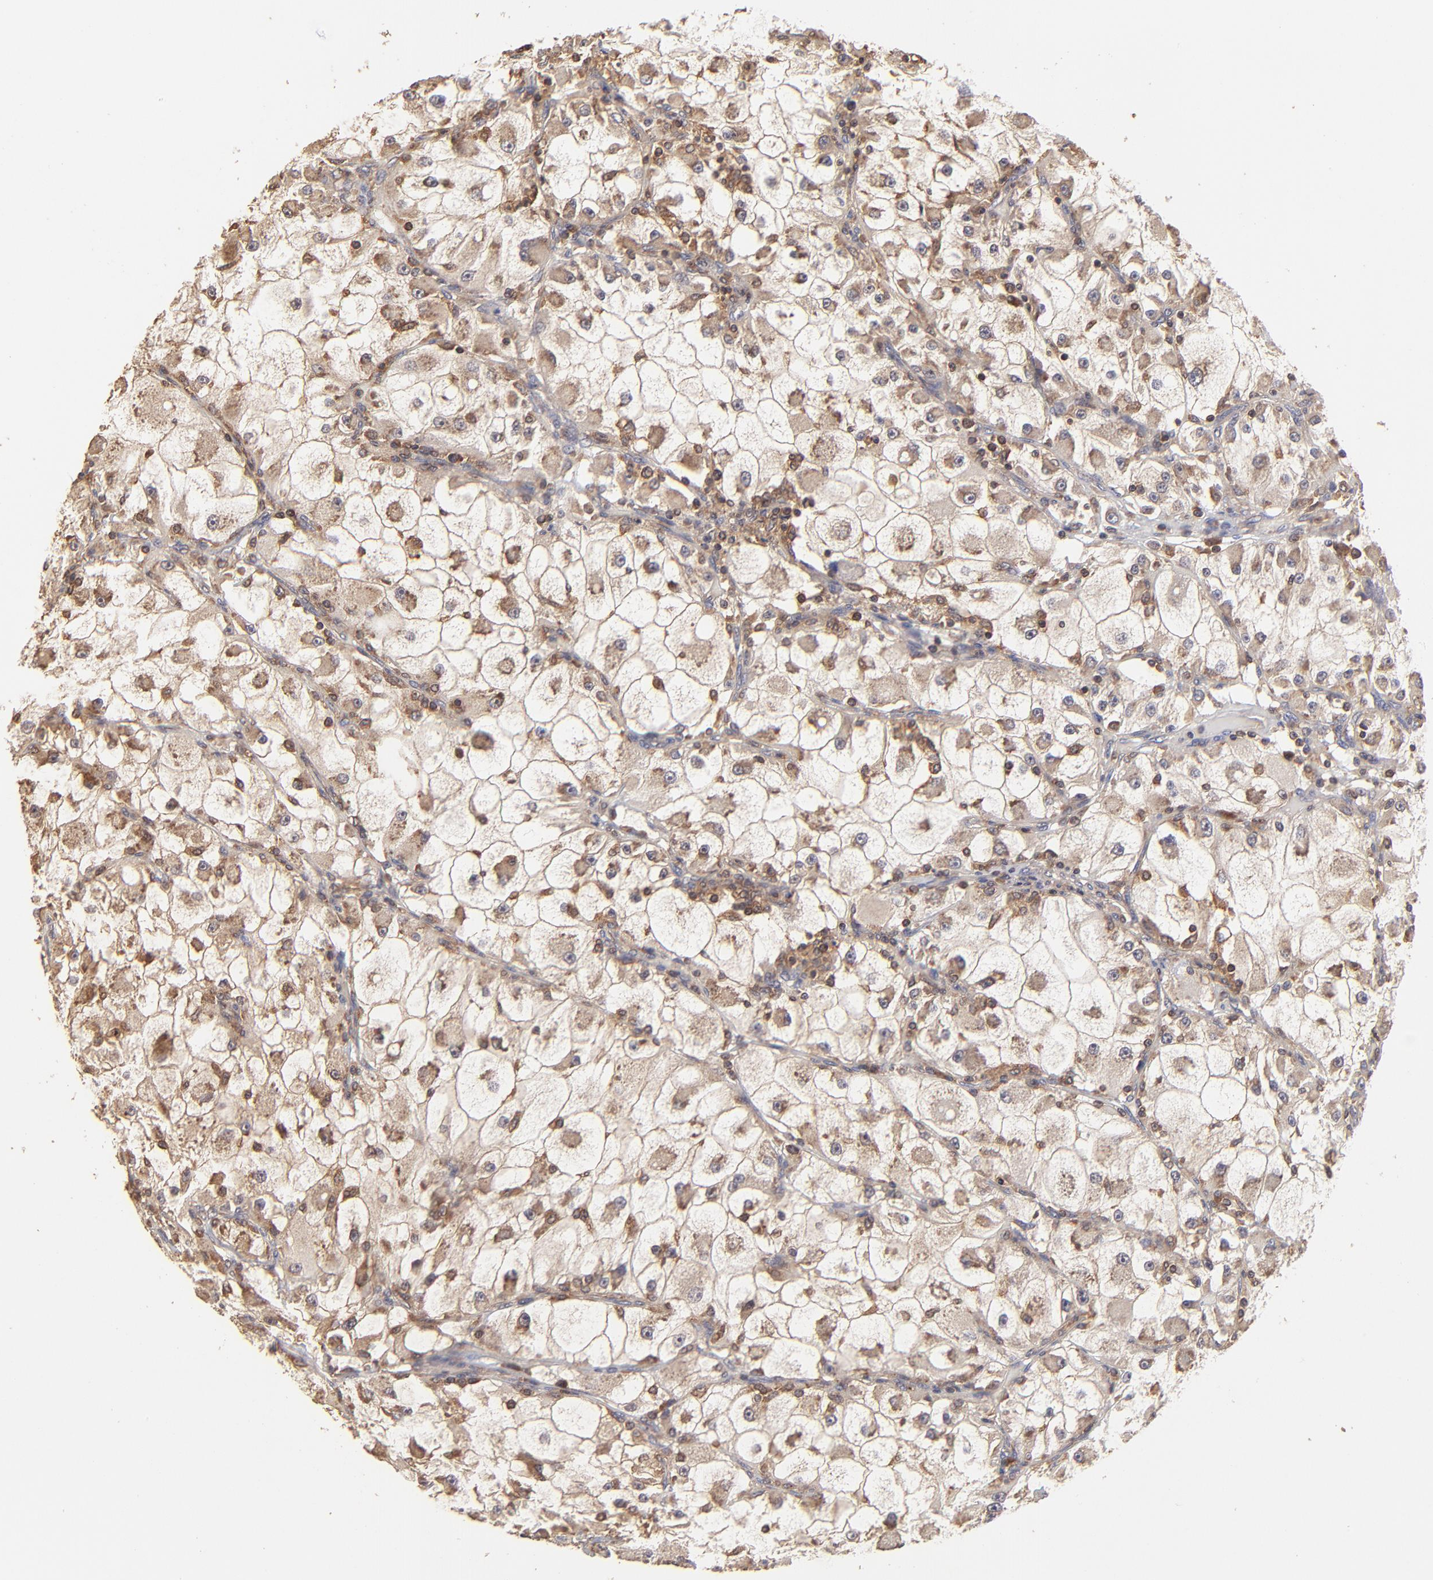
{"staining": {"intensity": "moderate", "quantity": ">75%", "location": "cytoplasmic/membranous,nuclear"}, "tissue": "renal cancer", "cell_type": "Tumor cells", "image_type": "cancer", "snomed": [{"axis": "morphology", "description": "Adenocarcinoma, NOS"}, {"axis": "topography", "description": "Kidney"}], "caption": "A histopathology image showing moderate cytoplasmic/membranous and nuclear expression in about >75% of tumor cells in adenocarcinoma (renal), as visualized by brown immunohistochemical staining.", "gene": "STON2", "patient": {"sex": "female", "age": 73}}